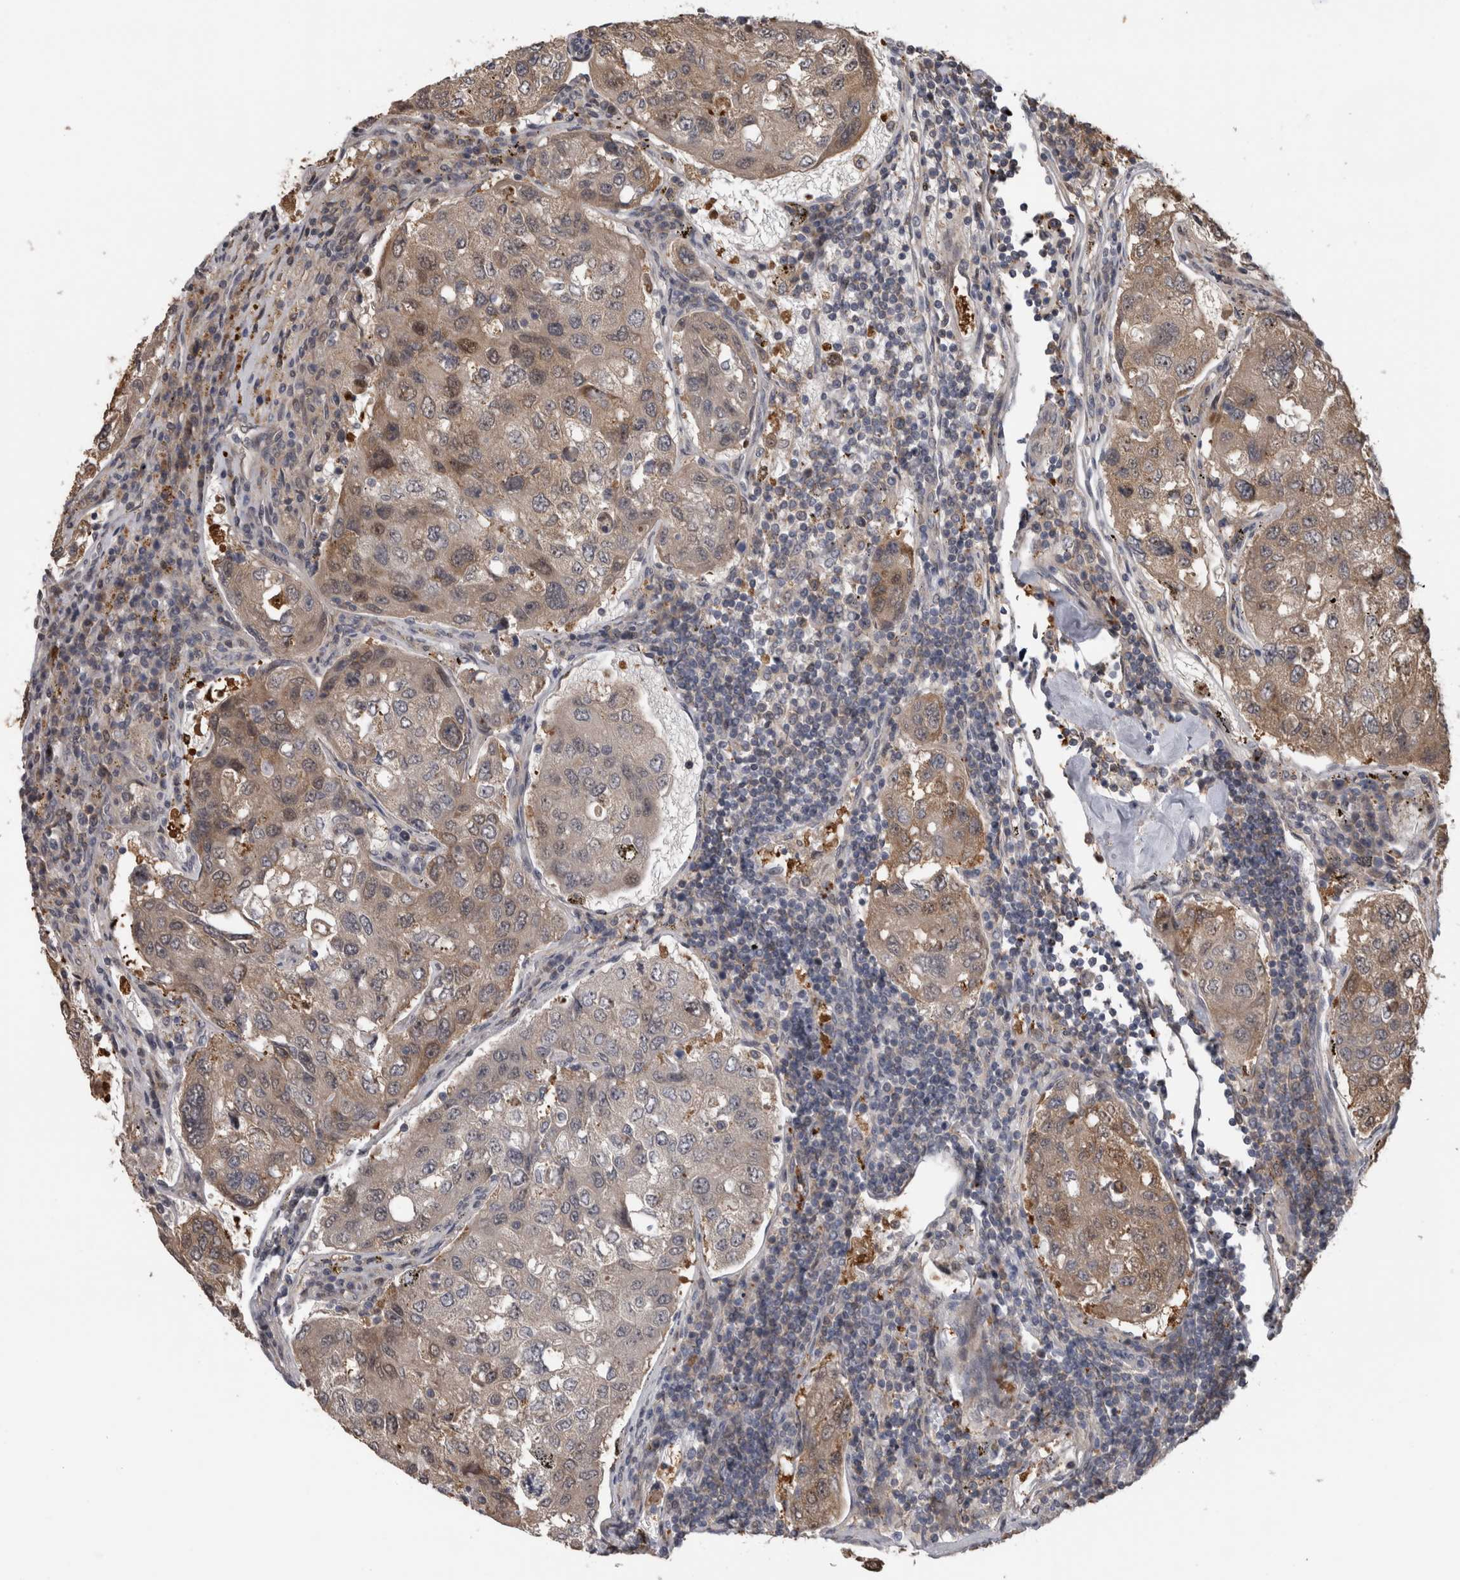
{"staining": {"intensity": "moderate", "quantity": ">75%", "location": "cytoplasmic/membranous"}, "tissue": "urothelial cancer", "cell_type": "Tumor cells", "image_type": "cancer", "snomed": [{"axis": "morphology", "description": "Urothelial carcinoma, High grade"}, {"axis": "topography", "description": "Lymph node"}, {"axis": "topography", "description": "Urinary bladder"}], "caption": "Urothelial cancer stained with DAB (3,3'-diaminobenzidine) IHC displays medium levels of moderate cytoplasmic/membranous staining in approximately >75% of tumor cells. The staining was performed using DAB to visualize the protein expression in brown, while the nuclei were stained in blue with hematoxylin (Magnification: 20x).", "gene": "USH1G", "patient": {"sex": "male", "age": 51}}